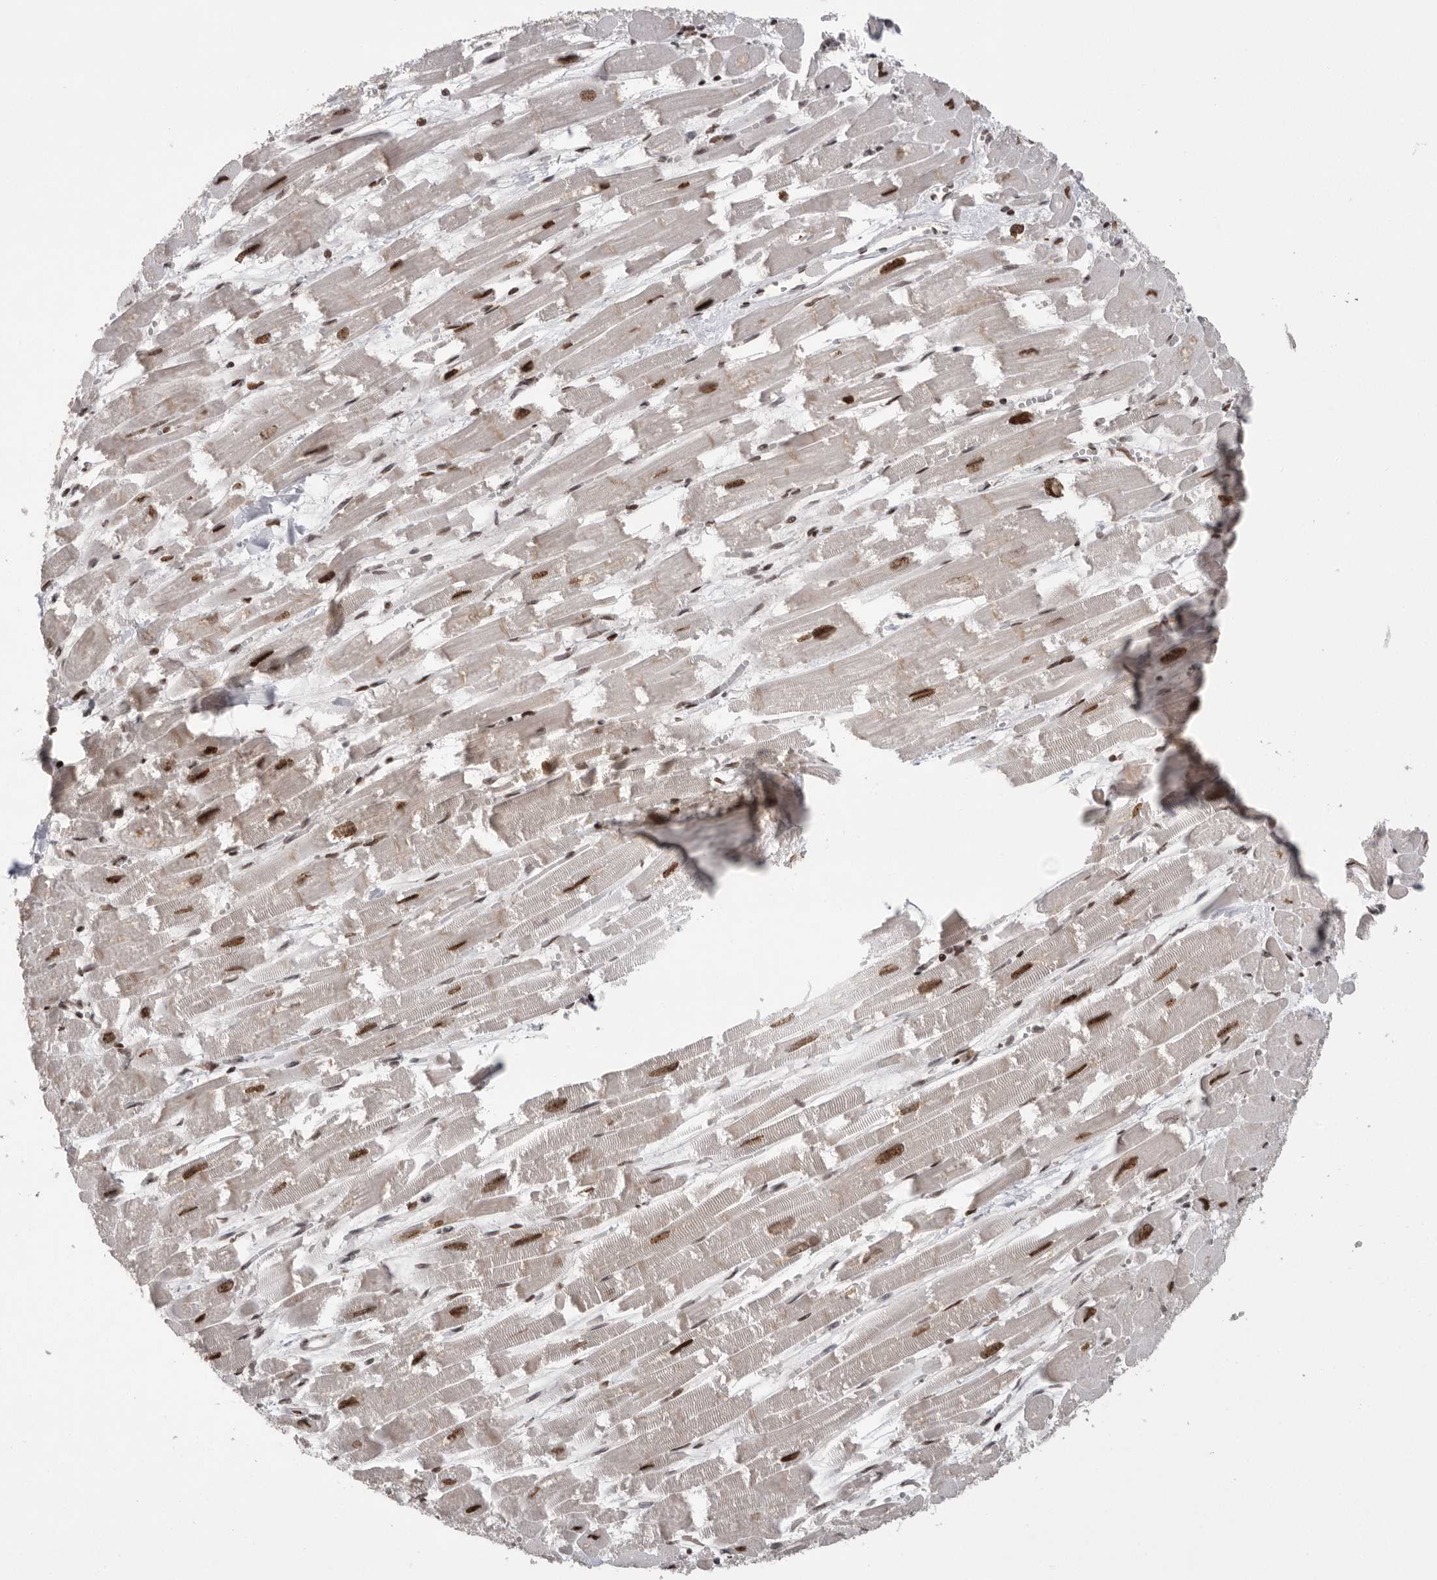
{"staining": {"intensity": "strong", "quantity": ">75%", "location": "nuclear"}, "tissue": "heart muscle", "cell_type": "Cardiomyocytes", "image_type": "normal", "snomed": [{"axis": "morphology", "description": "Normal tissue, NOS"}, {"axis": "topography", "description": "Heart"}], "caption": "The immunohistochemical stain shows strong nuclear positivity in cardiomyocytes of benign heart muscle. The protein is shown in brown color, while the nuclei are stained blue.", "gene": "POU5F1", "patient": {"sex": "male", "age": 54}}